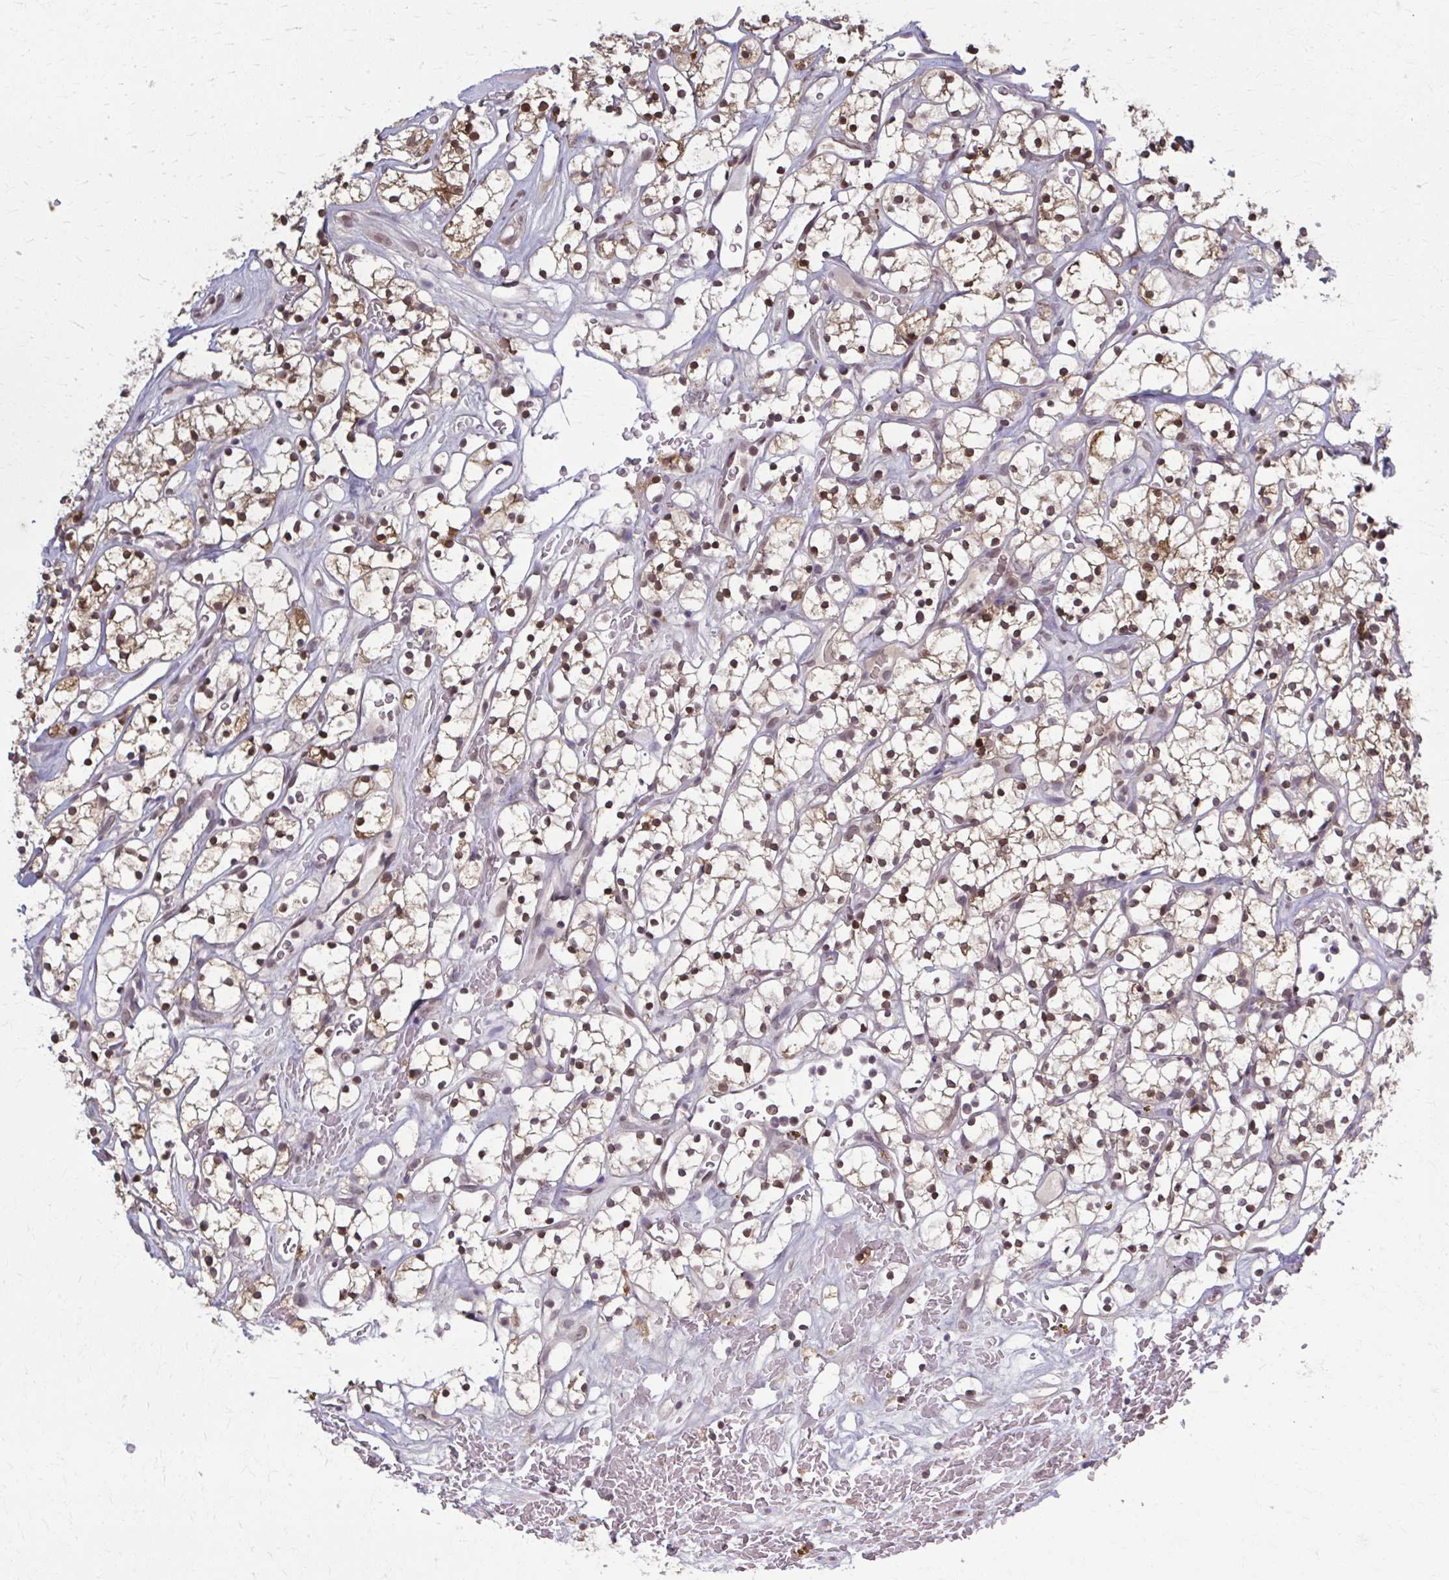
{"staining": {"intensity": "moderate", "quantity": ">75%", "location": "nuclear"}, "tissue": "renal cancer", "cell_type": "Tumor cells", "image_type": "cancer", "snomed": [{"axis": "morphology", "description": "Adenocarcinoma, NOS"}, {"axis": "topography", "description": "Kidney"}], "caption": "Protein analysis of renal adenocarcinoma tissue shows moderate nuclear expression in about >75% of tumor cells.", "gene": "MDH1", "patient": {"sex": "female", "age": 64}}